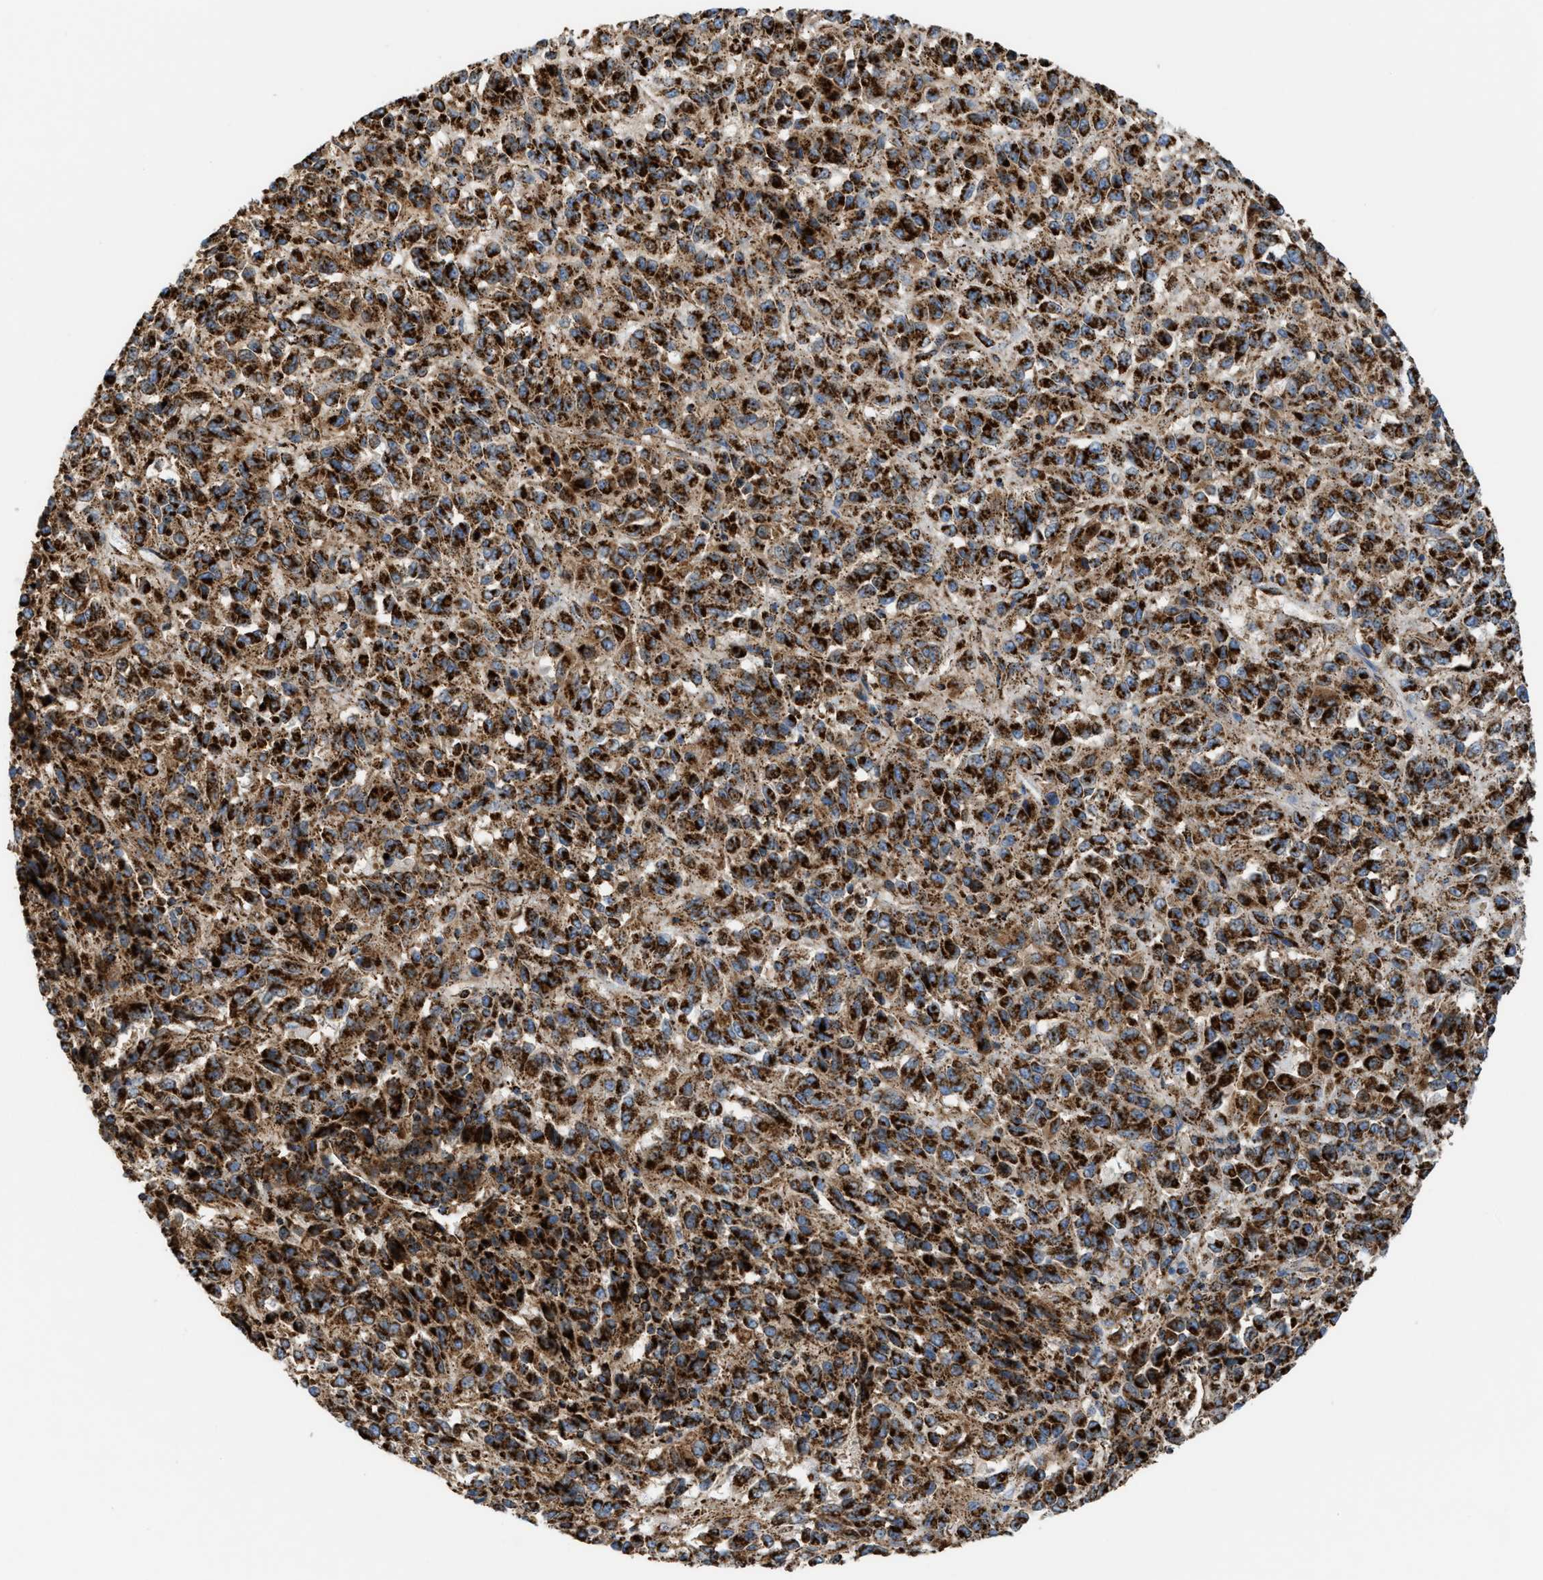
{"staining": {"intensity": "strong", "quantity": ">75%", "location": "cytoplasmic/membranous"}, "tissue": "melanoma", "cell_type": "Tumor cells", "image_type": "cancer", "snomed": [{"axis": "morphology", "description": "Malignant melanoma, Metastatic site"}, {"axis": "topography", "description": "Lung"}], "caption": "The histopathology image exhibits a brown stain indicating the presence of a protein in the cytoplasmic/membranous of tumor cells in malignant melanoma (metastatic site). The staining was performed using DAB (3,3'-diaminobenzidine) to visualize the protein expression in brown, while the nuclei were stained in blue with hematoxylin (Magnification: 20x).", "gene": "ECHS1", "patient": {"sex": "male", "age": 64}}